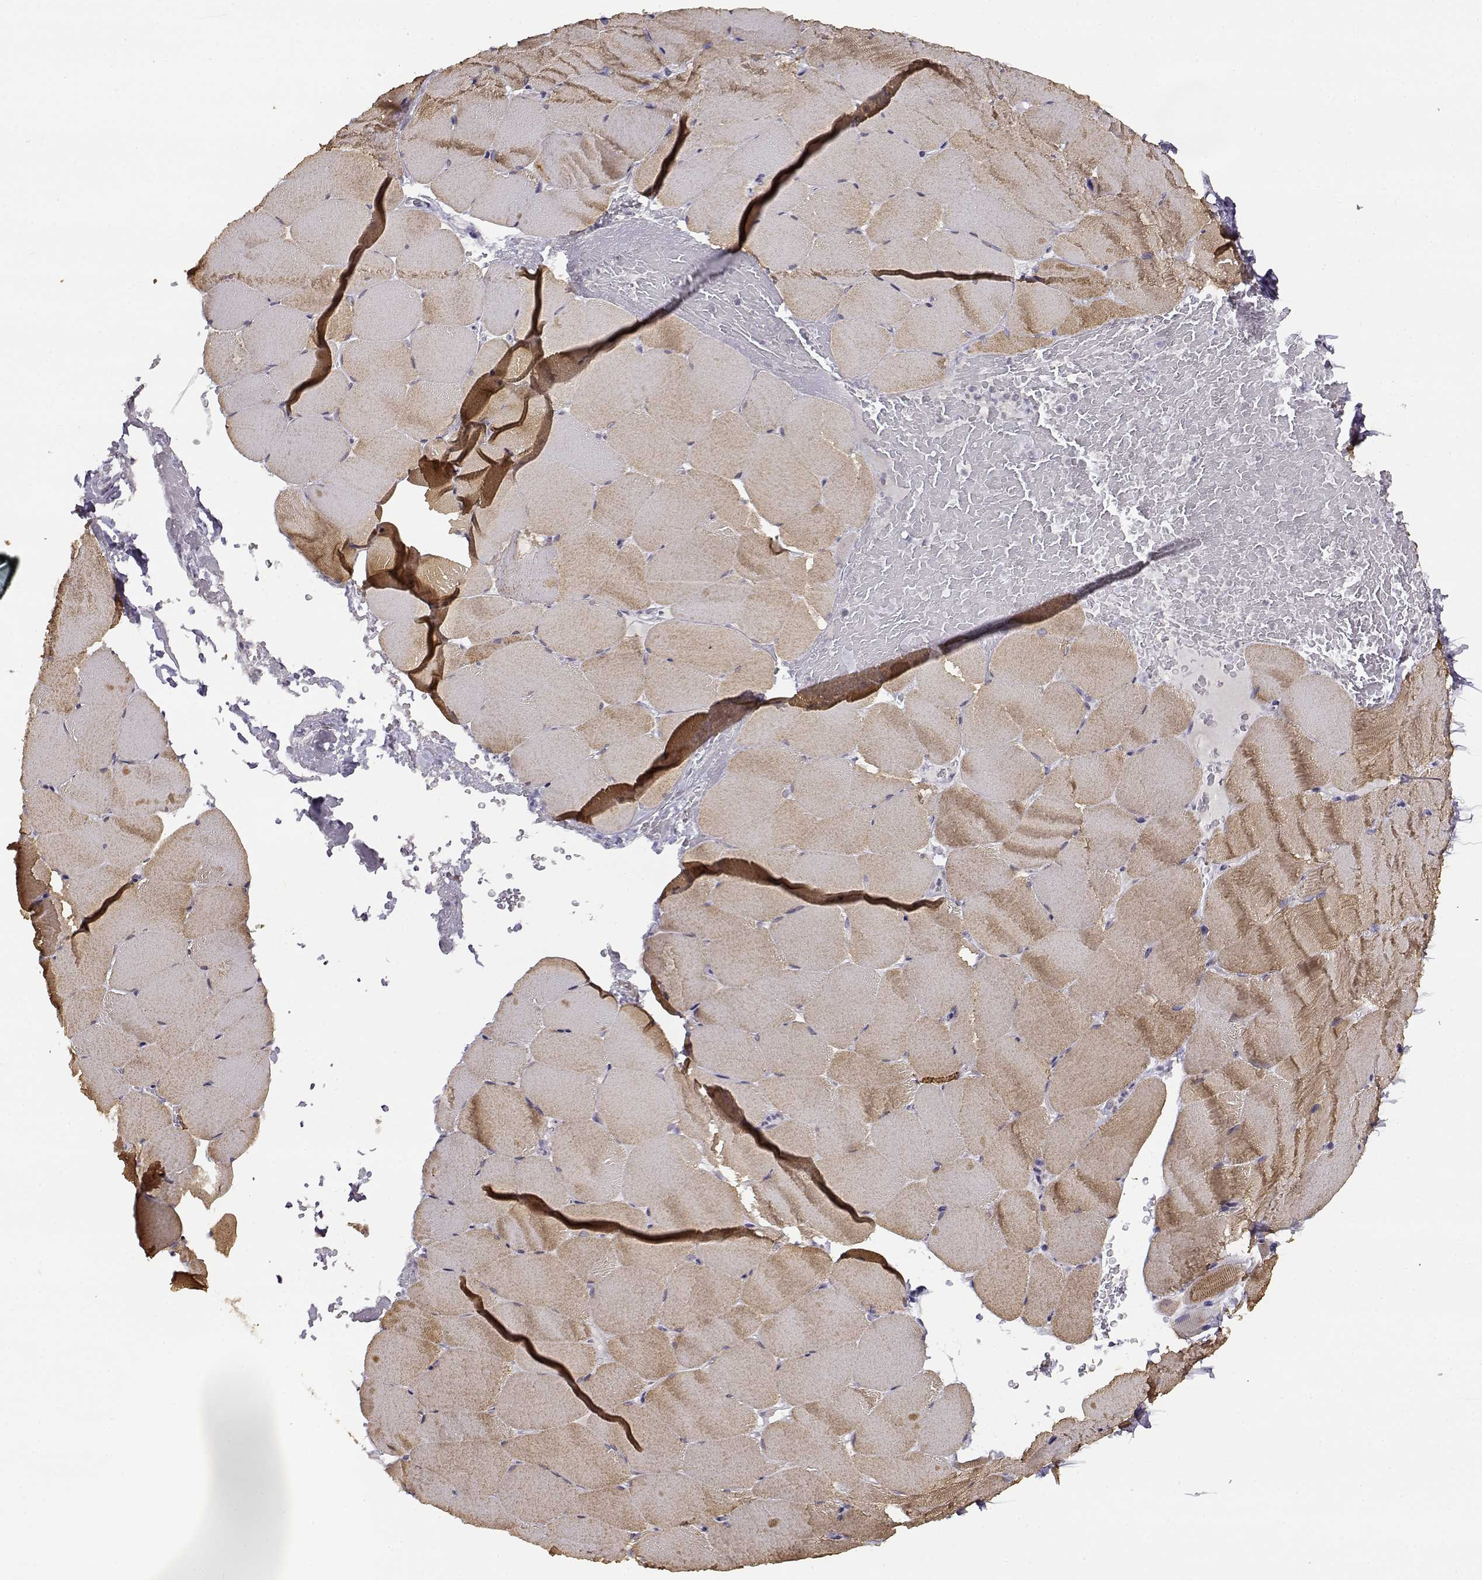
{"staining": {"intensity": "weak", "quantity": ">75%", "location": "cytoplasmic/membranous"}, "tissue": "skeletal muscle", "cell_type": "Myocytes", "image_type": "normal", "snomed": [{"axis": "morphology", "description": "Normal tissue, NOS"}, {"axis": "topography", "description": "Skeletal muscle"}], "caption": "Benign skeletal muscle reveals weak cytoplasmic/membranous expression in about >75% of myocytes Immunohistochemistry (ihc) stains the protein in brown and the nuclei are stained blue..", "gene": "RHOXF2", "patient": {"sex": "female", "age": 37}}